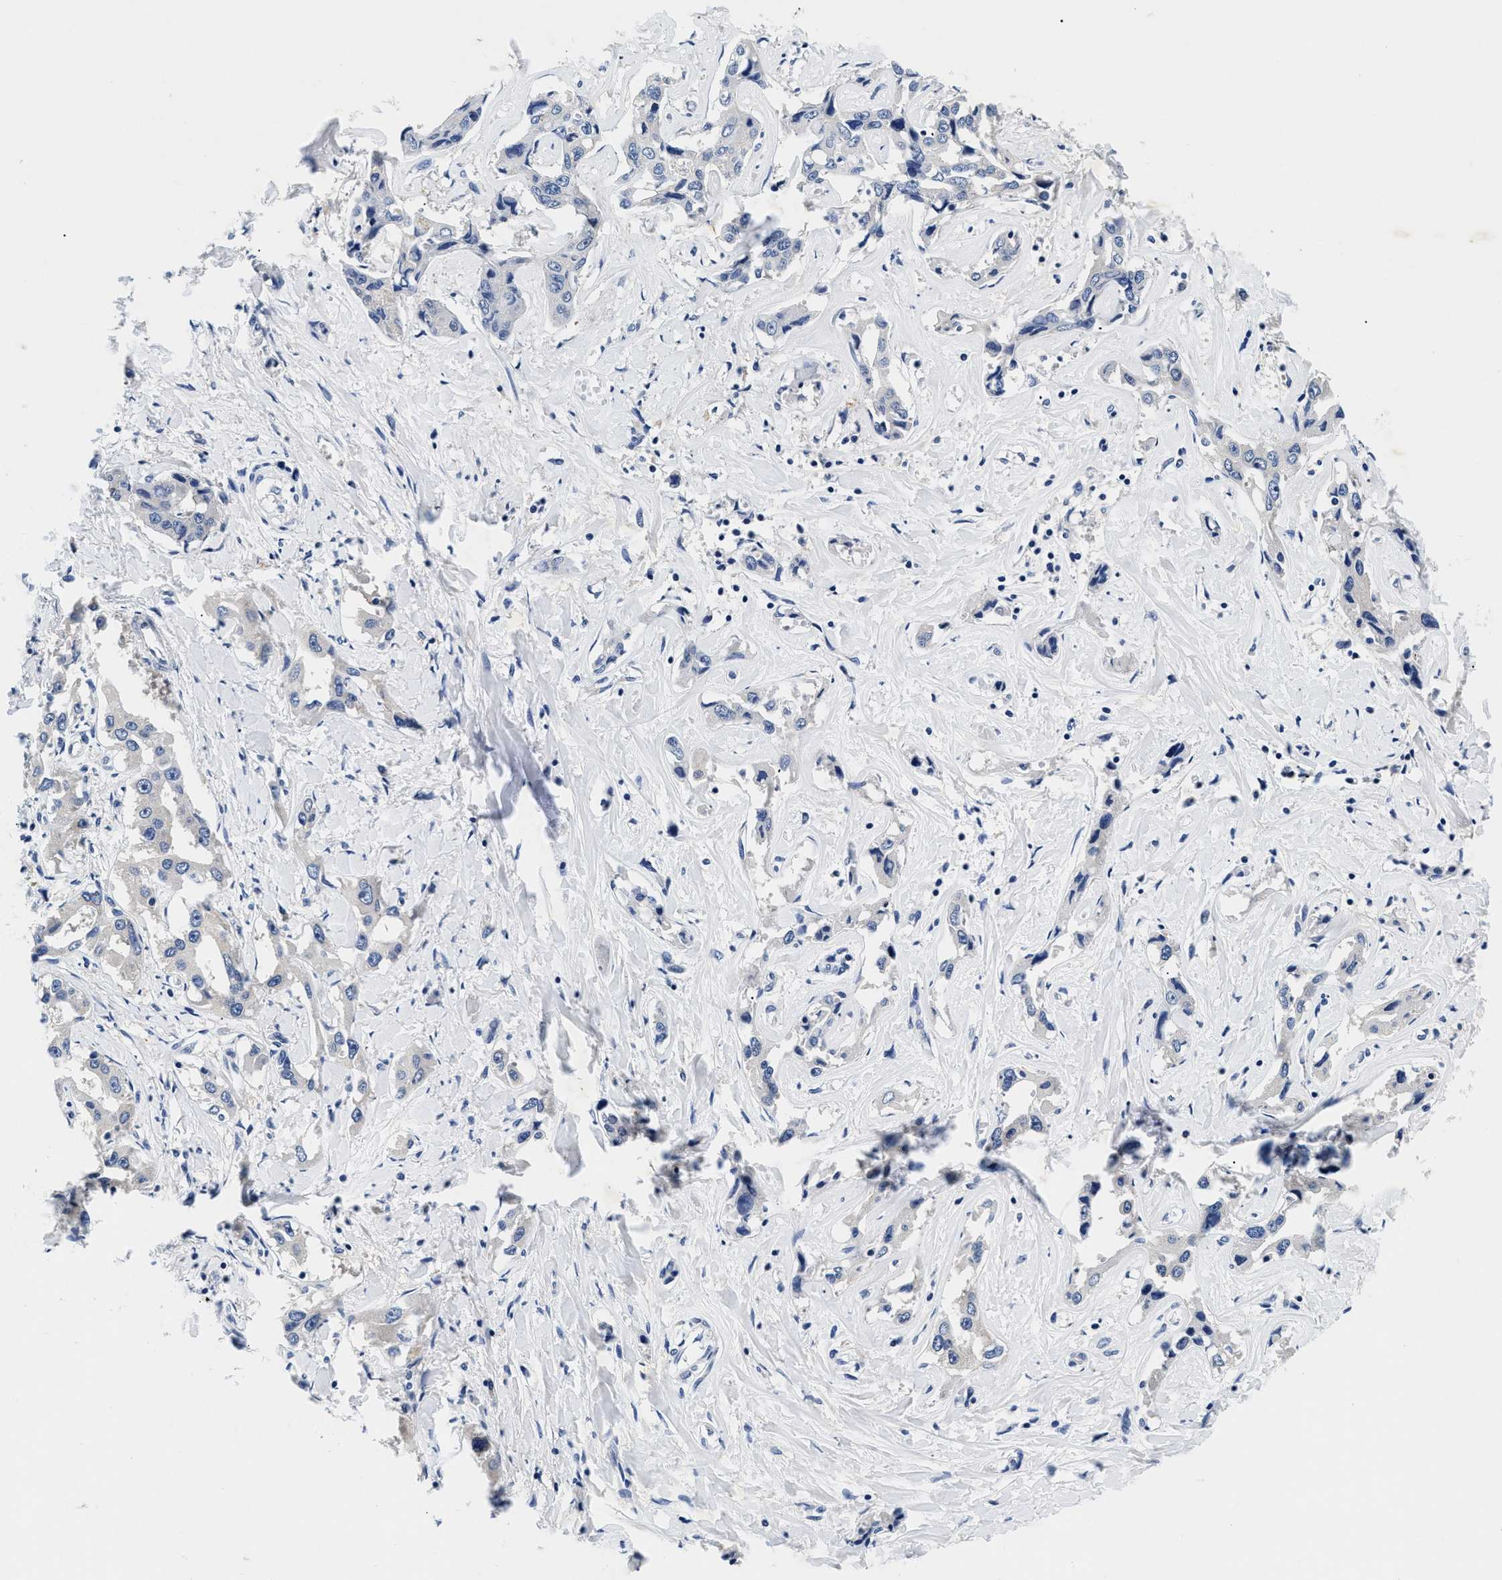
{"staining": {"intensity": "negative", "quantity": "none", "location": "none"}, "tissue": "liver cancer", "cell_type": "Tumor cells", "image_type": "cancer", "snomed": [{"axis": "morphology", "description": "Cholangiocarcinoma"}, {"axis": "topography", "description": "Liver"}], "caption": "Tumor cells show no significant expression in liver cancer (cholangiocarcinoma).", "gene": "MEA1", "patient": {"sex": "male", "age": 59}}